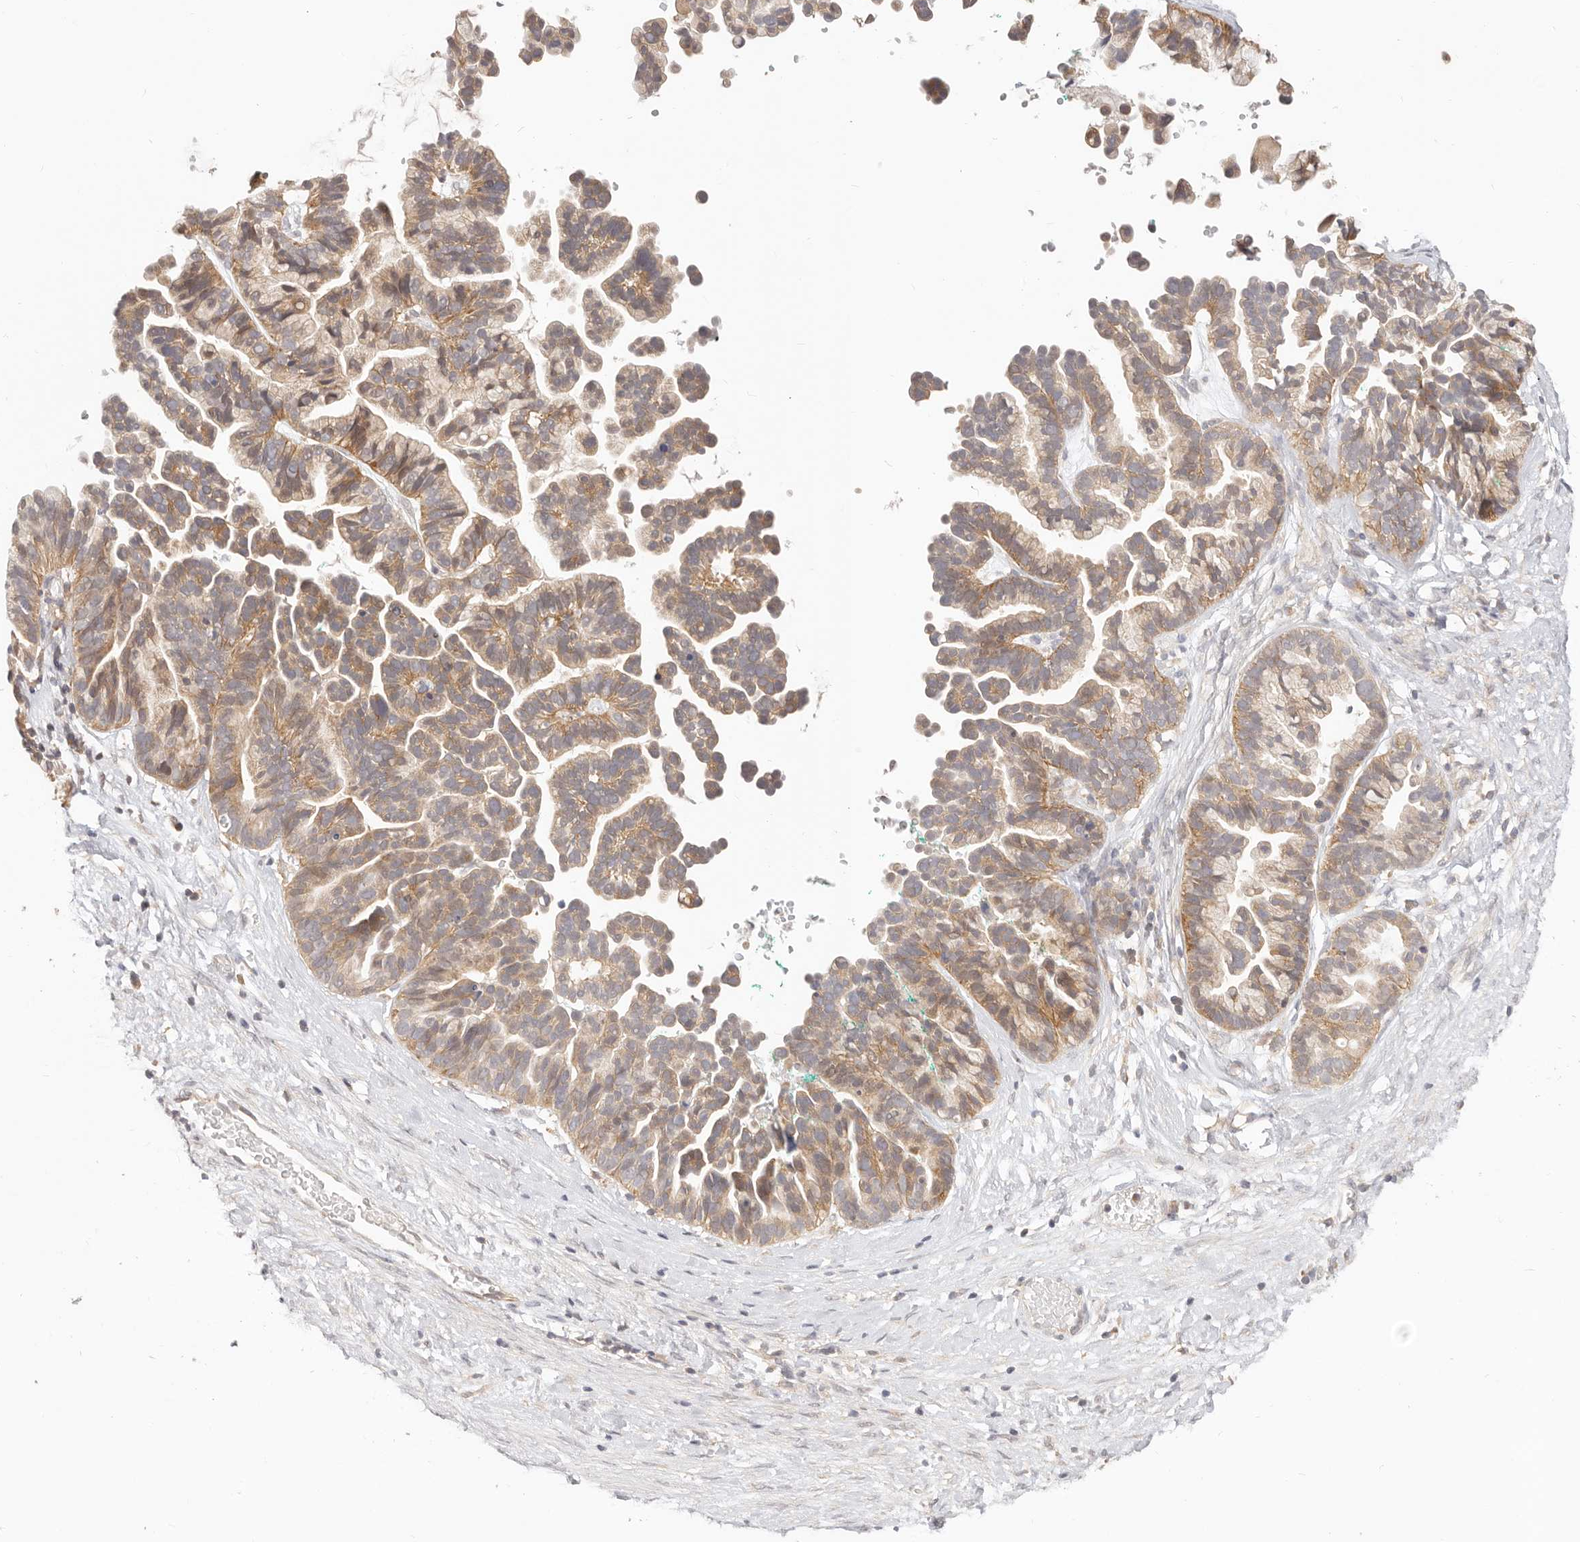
{"staining": {"intensity": "moderate", "quantity": ">75%", "location": "cytoplasmic/membranous"}, "tissue": "ovarian cancer", "cell_type": "Tumor cells", "image_type": "cancer", "snomed": [{"axis": "morphology", "description": "Cystadenocarcinoma, serous, NOS"}, {"axis": "topography", "description": "Ovary"}], "caption": "IHC image of ovarian cancer (serous cystadenocarcinoma) stained for a protein (brown), which exhibits medium levels of moderate cytoplasmic/membranous positivity in about >75% of tumor cells.", "gene": "DTNBP1", "patient": {"sex": "female", "age": 56}}